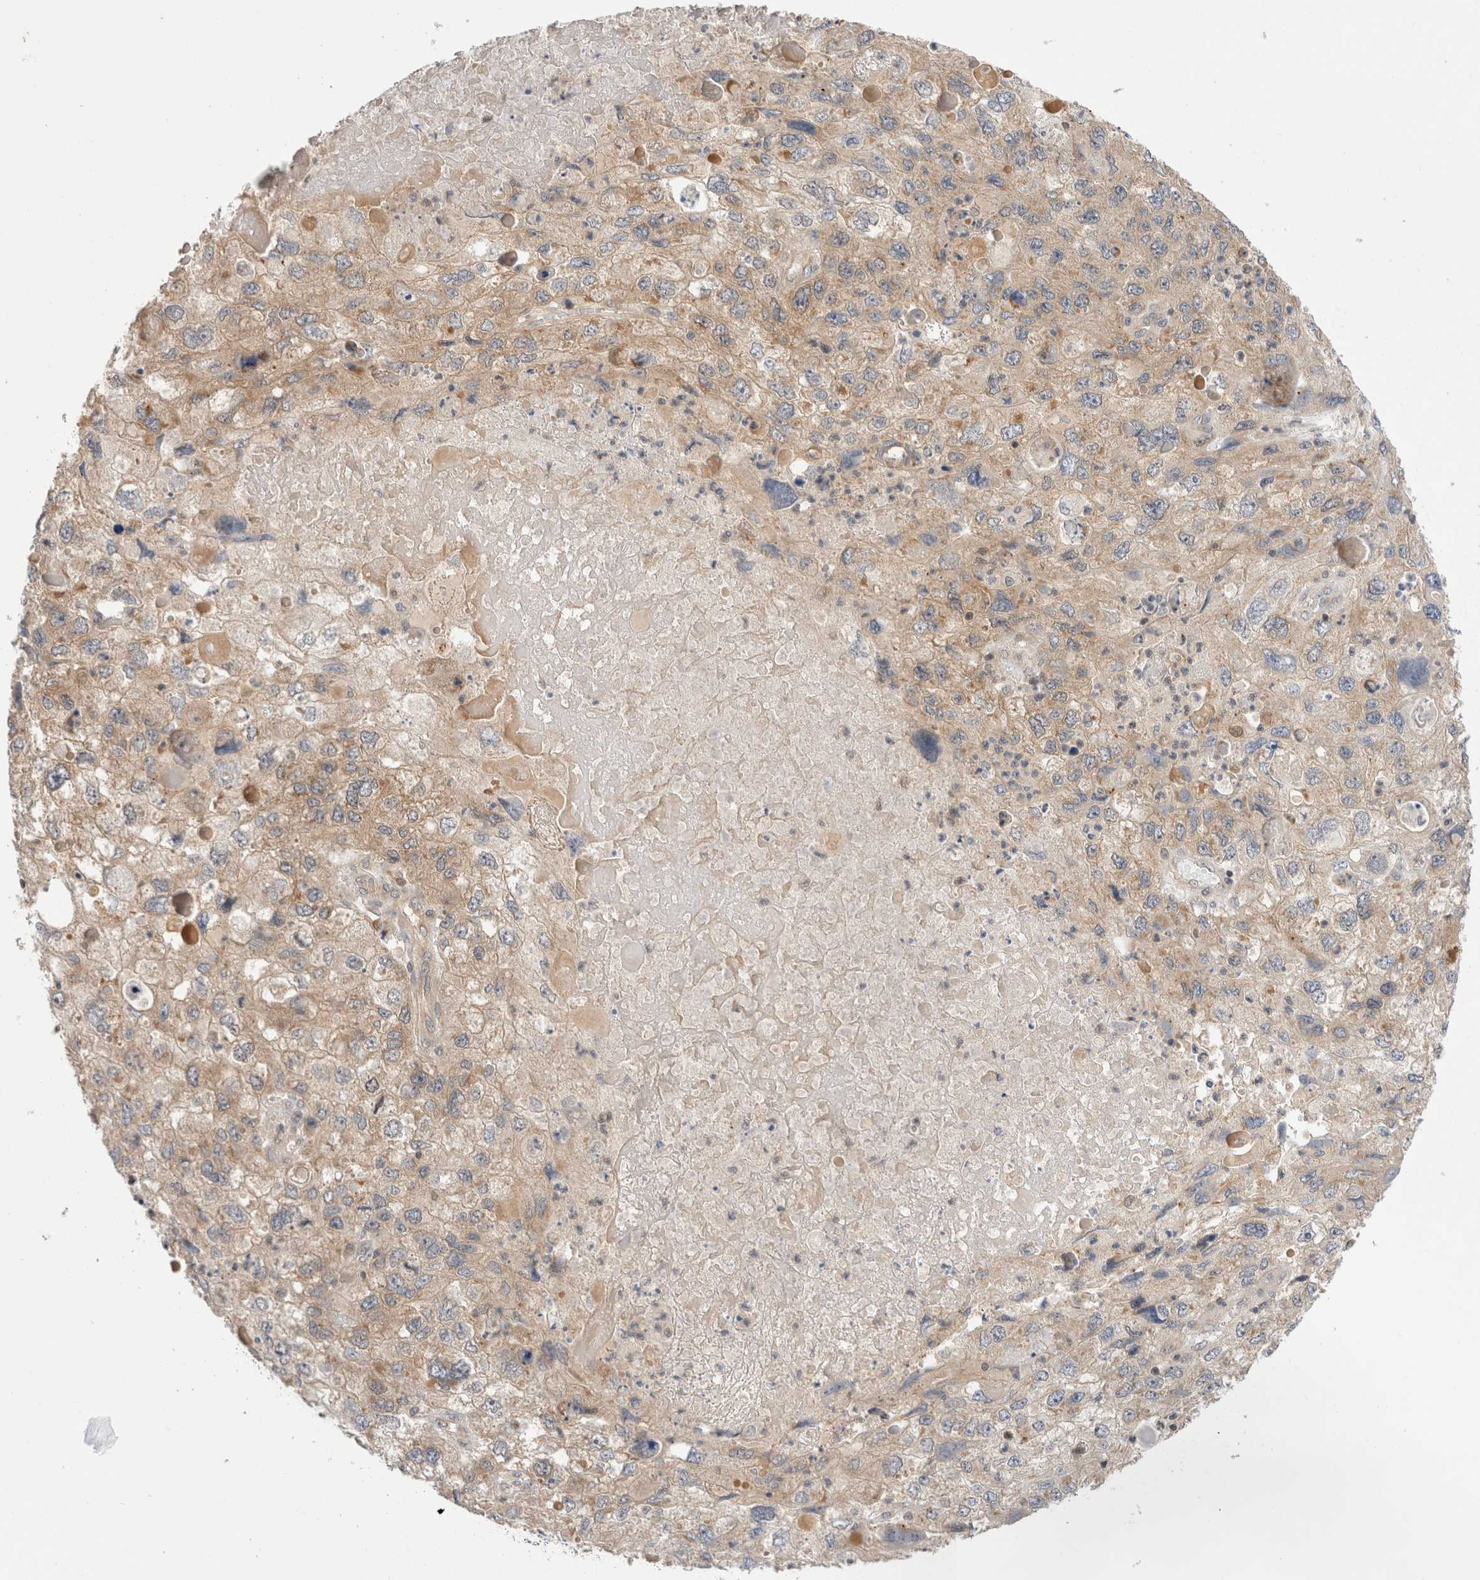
{"staining": {"intensity": "moderate", "quantity": "25%-75%", "location": "cytoplasmic/membranous"}, "tissue": "endometrial cancer", "cell_type": "Tumor cells", "image_type": "cancer", "snomed": [{"axis": "morphology", "description": "Adenocarcinoma, NOS"}, {"axis": "topography", "description": "Endometrium"}], "caption": "The image demonstrates immunohistochemical staining of endometrial cancer. There is moderate cytoplasmic/membranous staining is identified in approximately 25%-75% of tumor cells.", "gene": "NFKB1", "patient": {"sex": "female", "age": 49}}